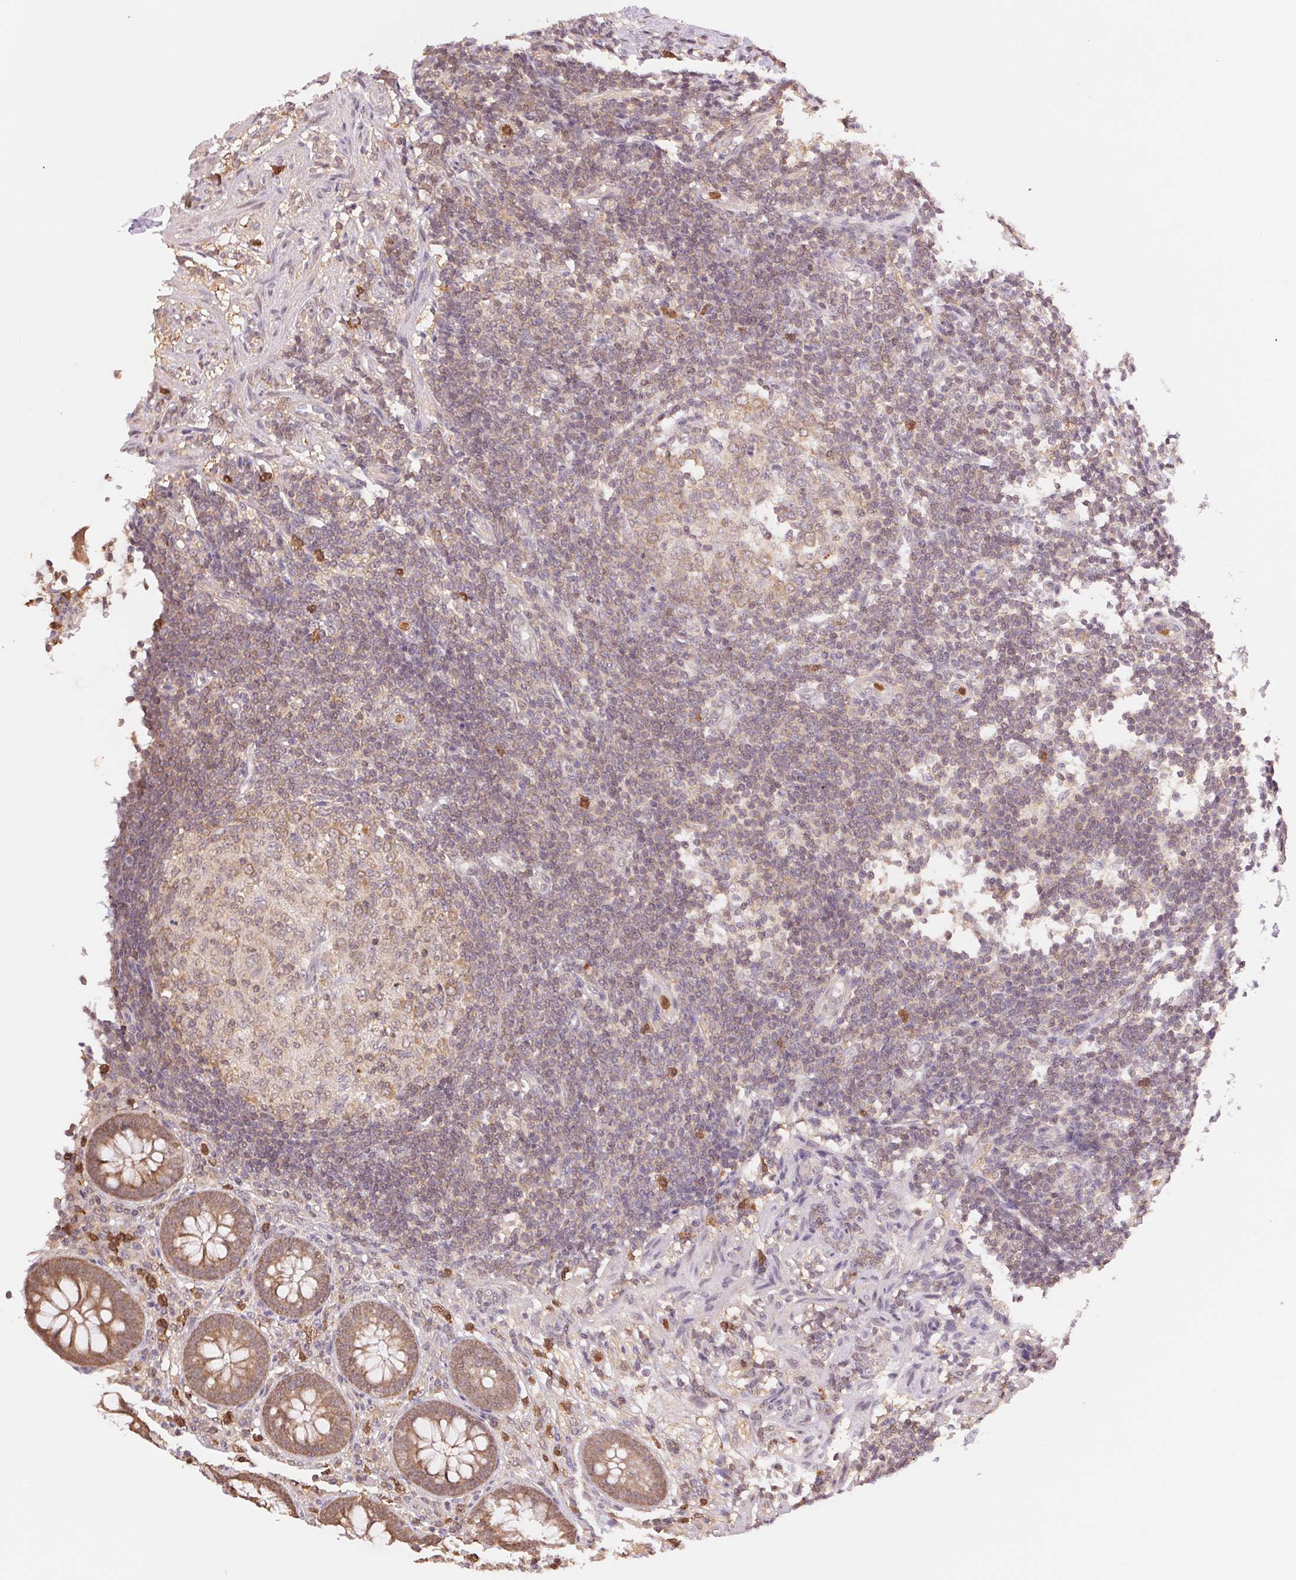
{"staining": {"intensity": "moderate", "quantity": ">75%", "location": "cytoplasmic/membranous"}, "tissue": "appendix", "cell_type": "Glandular cells", "image_type": "normal", "snomed": [{"axis": "morphology", "description": "Normal tissue, NOS"}, {"axis": "topography", "description": "Appendix"}], "caption": "IHC histopathology image of benign appendix: appendix stained using immunohistochemistry reveals medium levels of moderate protein expression localized specifically in the cytoplasmic/membranous of glandular cells, appearing as a cytoplasmic/membranous brown color.", "gene": "CDC123", "patient": {"sex": "female", "age": 57}}